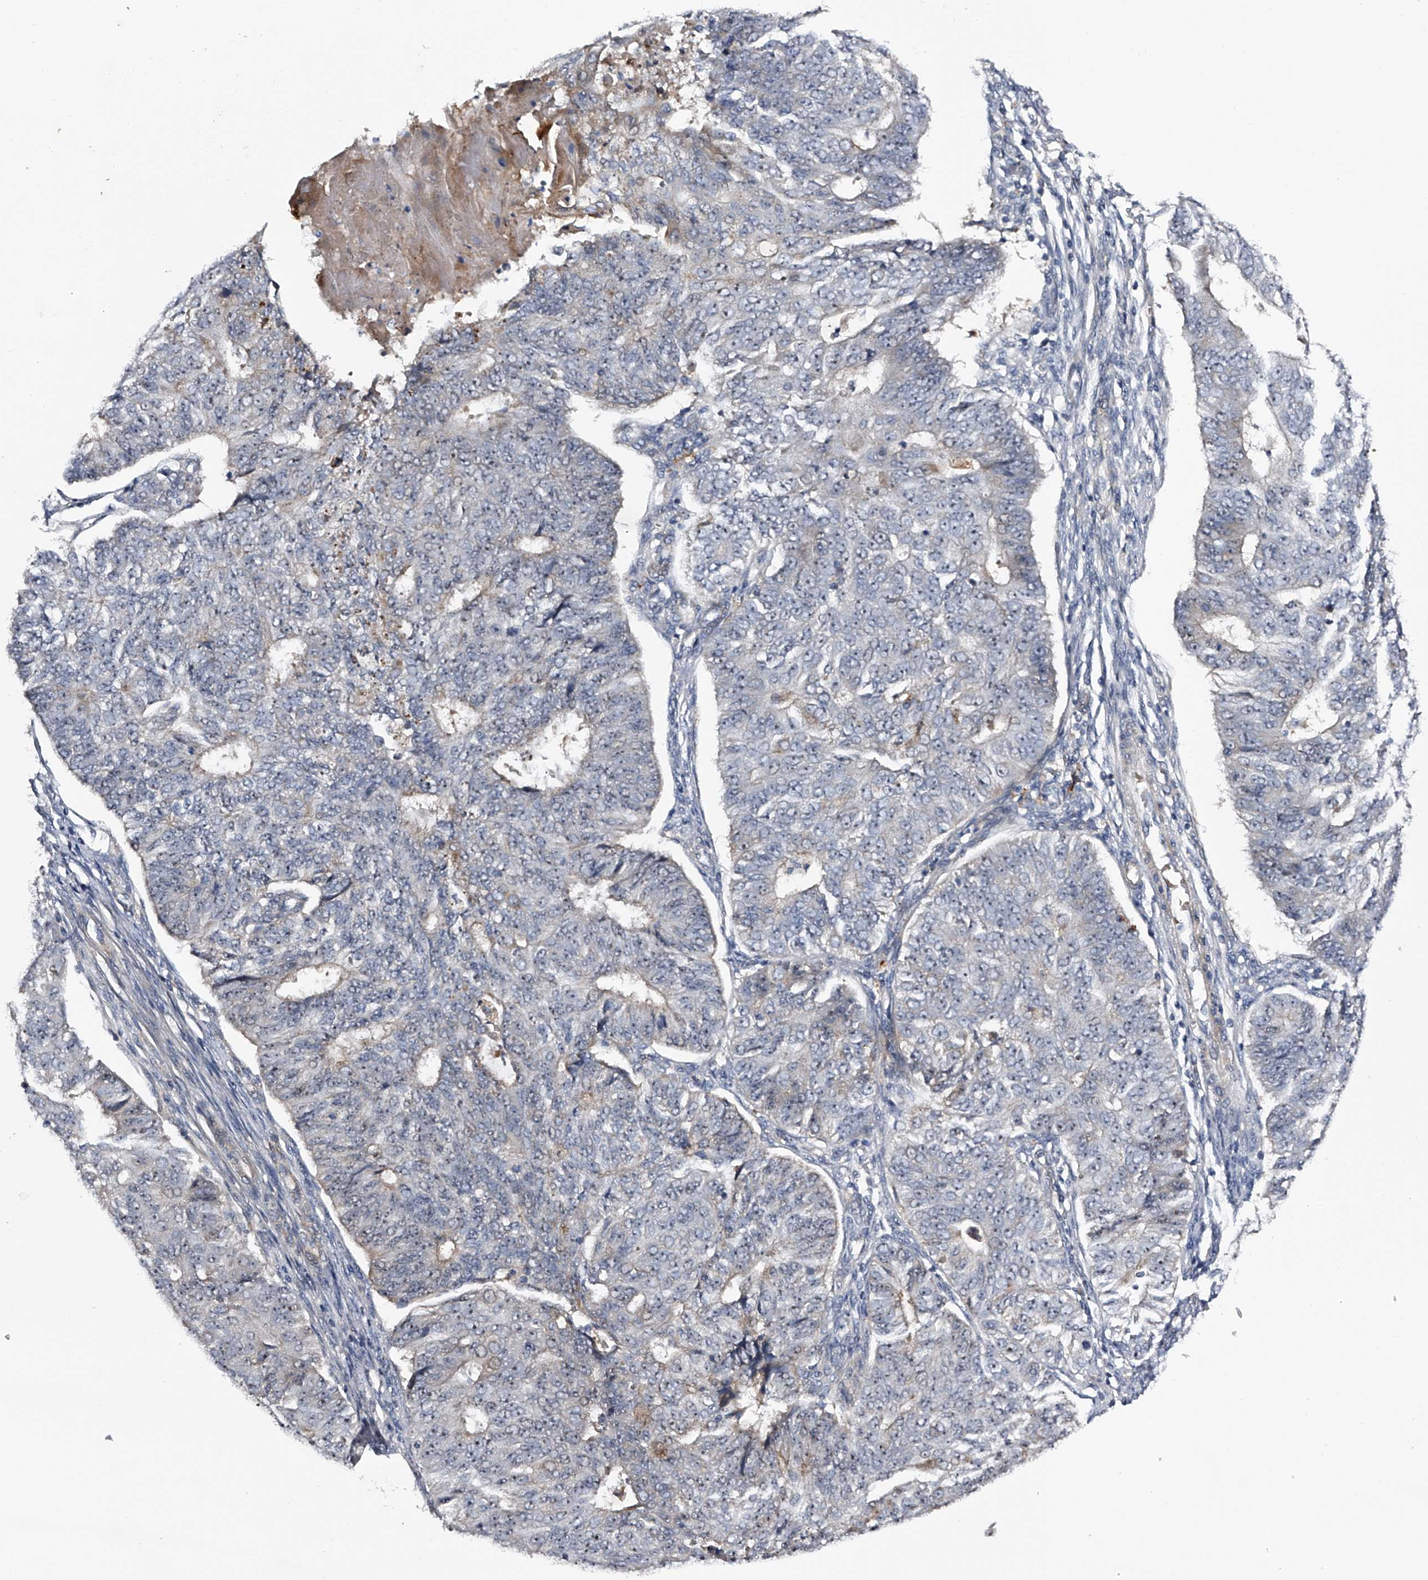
{"staining": {"intensity": "weak", "quantity": "25%-75%", "location": "nuclear"}, "tissue": "endometrial cancer", "cell_type": "Tumor cells", "image_type": "cancer", "snomed": [{"axis": "morphology", "description": "Adenocarcinoma, NOS"}, {"axis": "topography", "description": "Endometrium"}], "caption": "This is an image of IHC staining of endometrial adenocarcinoma, which shows weak expression in the nuclear of tumor cells.", "gene": "MDN1", "patient": {"sex": "female", "age": 32}}